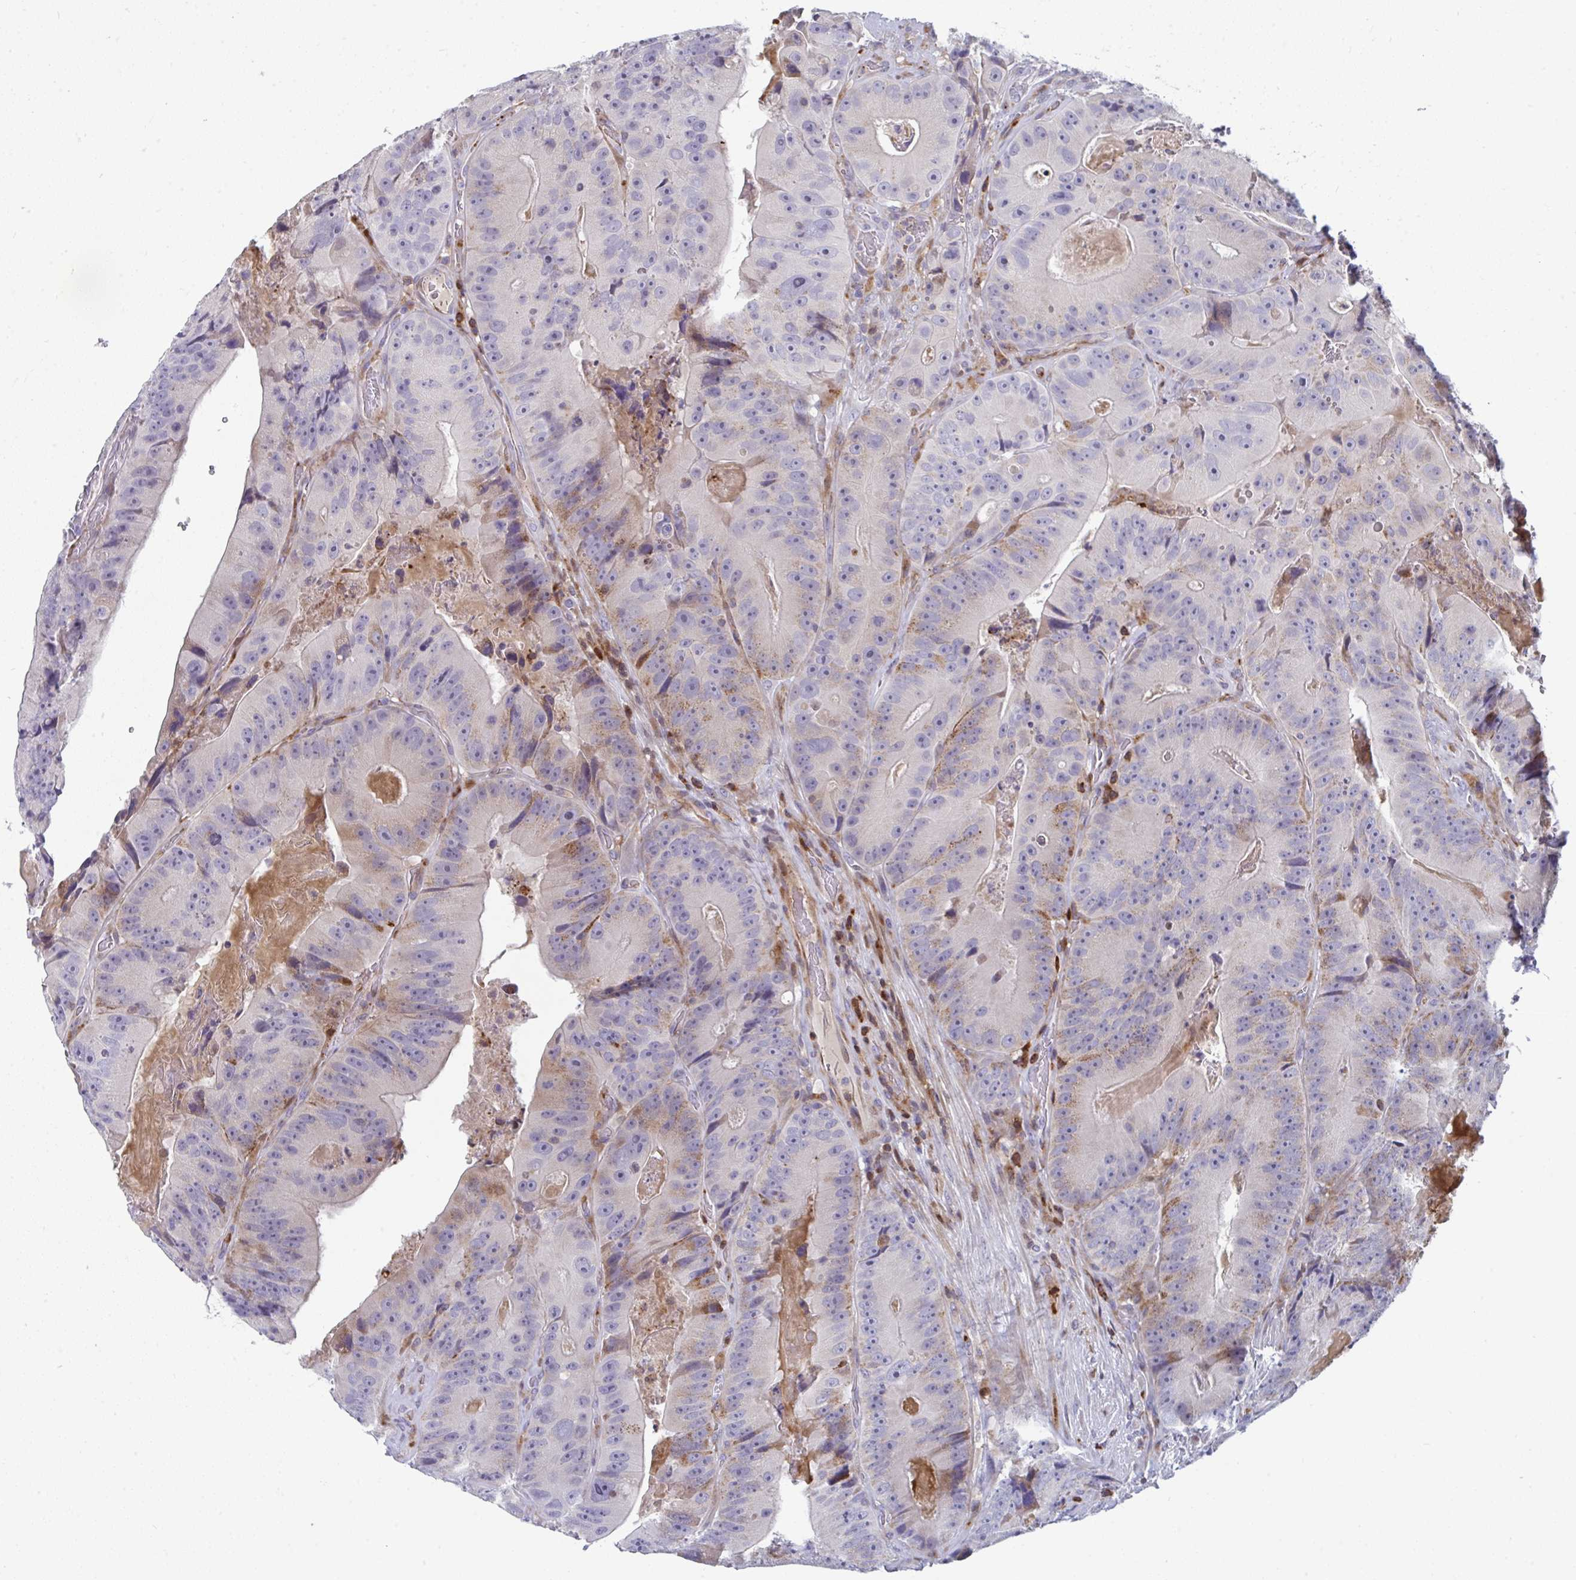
{"staining": {"intensity": "weak", "quantity": "<25%", "location": "cytoplasmic/membranous"}, "tissue": "colorectal cancer", "cell_type": "Tumor cells", "image_type": "cancer", "snomed": [{"axis": "morphology", "description": "Adenocarcinoma, NOS"}, {"axis": "topography", "description": "Colon"}], "caption": "Protein analysis of colorectal adenocarcinoma shows no significant staining in tumor cells.", "gene": "AOC2", "patient": {"sex": "female", "age": 86}}